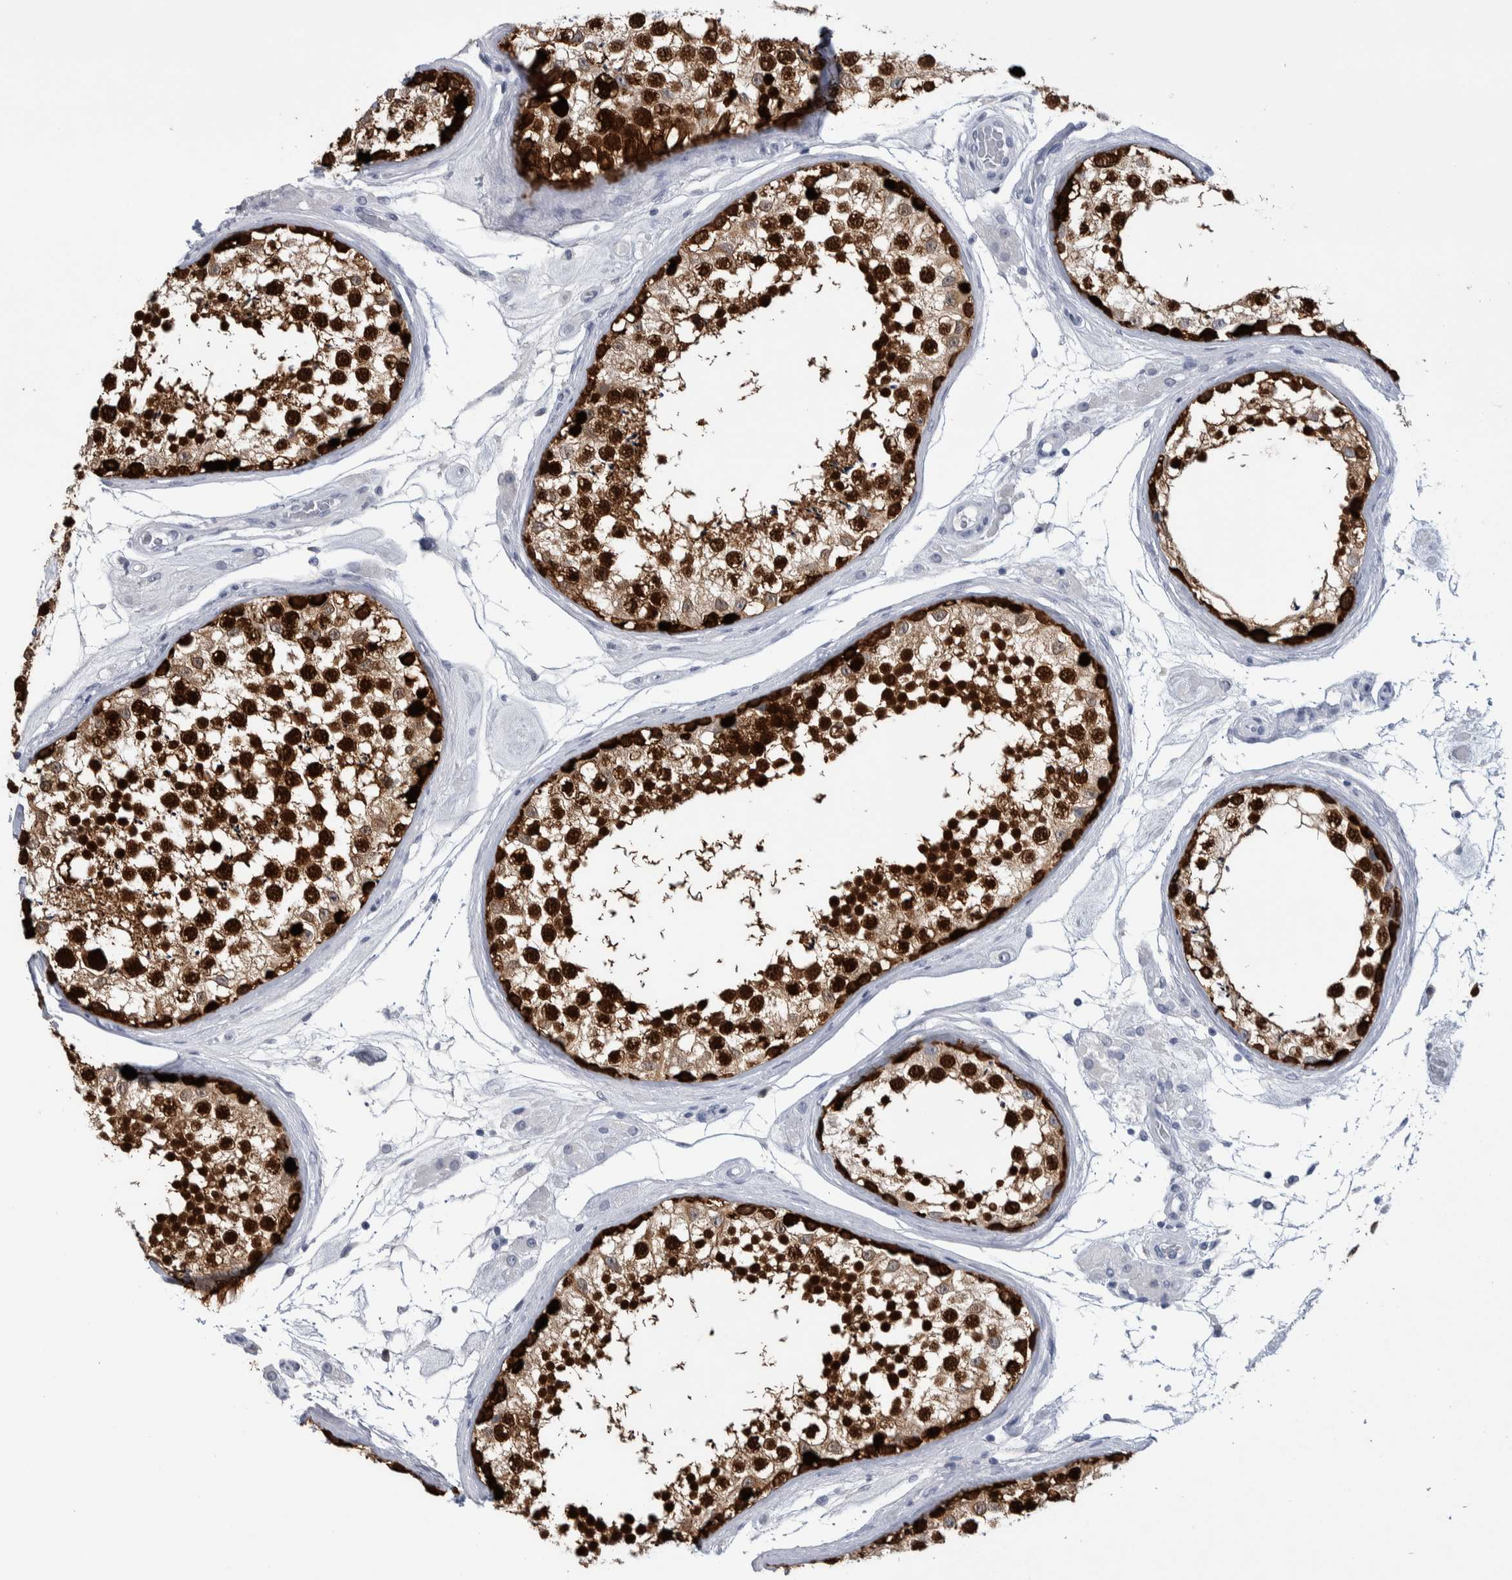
{"staining": {"intensity": "strong", "quantity": ">75%", "location": "cytoplasmic/membranous,nuclear"}, "tissue": "testis", "cell_type": "Cells in seminiferous ducts", "image_type": "normal", "snomed": [{"axis": "morphology", "description": "Normal tissue, NOS"}, {"axis": "topography", "description": "Testis"}], "caption": "Protein expression analysis of normal human testis reveals strong cytoplasmic/membranous,nuclear positivity in about >75% of cells in seminiferous ducts. (IHC, brightfield microscopy, high magnification).", "gene": "LURAP1L", "patient": {"sex": "male", "age": 46}}